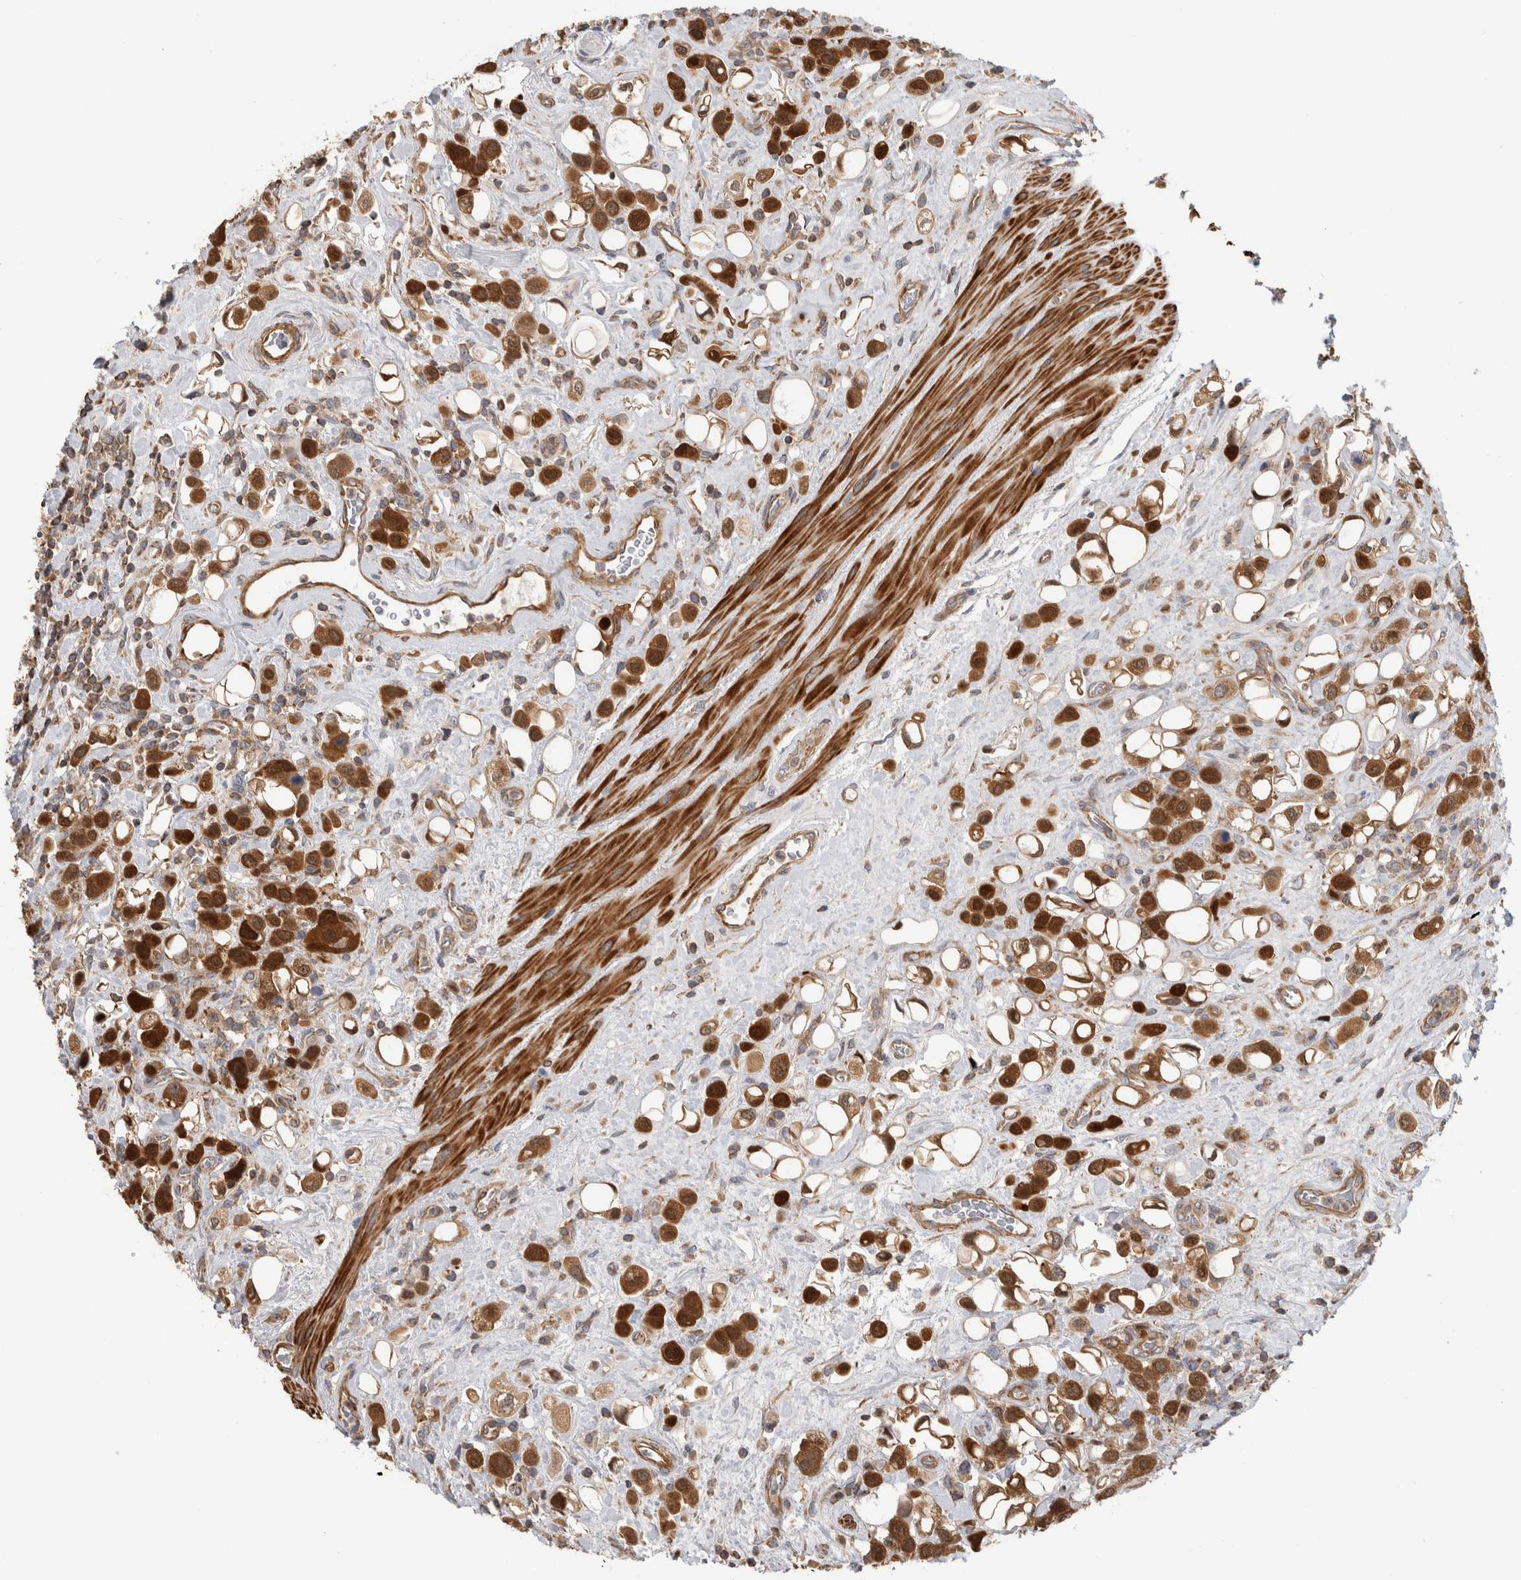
{"staining": {"intensity": "strong", "quantity": ">75%", "location": "cytoplasmic/membranous,nuclear"}, "tissue": "urothelial cancer", "cell_type": "Tumor cells", "image_type": "cancer", "snomed": [{"axis": "morphology", "description": "Urothelial carcinoma, High grade"}, {"axis": "topography", "description": "Urinary bladder"}], "caption": "The micrograph shows immunohistochemical staining of urothelial cancer. There is strong cytoplasmic/membranous and nuclear positivity is seen in approximately >75% of tumor cells. Immunohistochemistry (ihc) stains the protein of interest in brown and the nuclei are stained blue.", "gene": "SFXN2", "patient": {"sex": "male", "age": 50}}